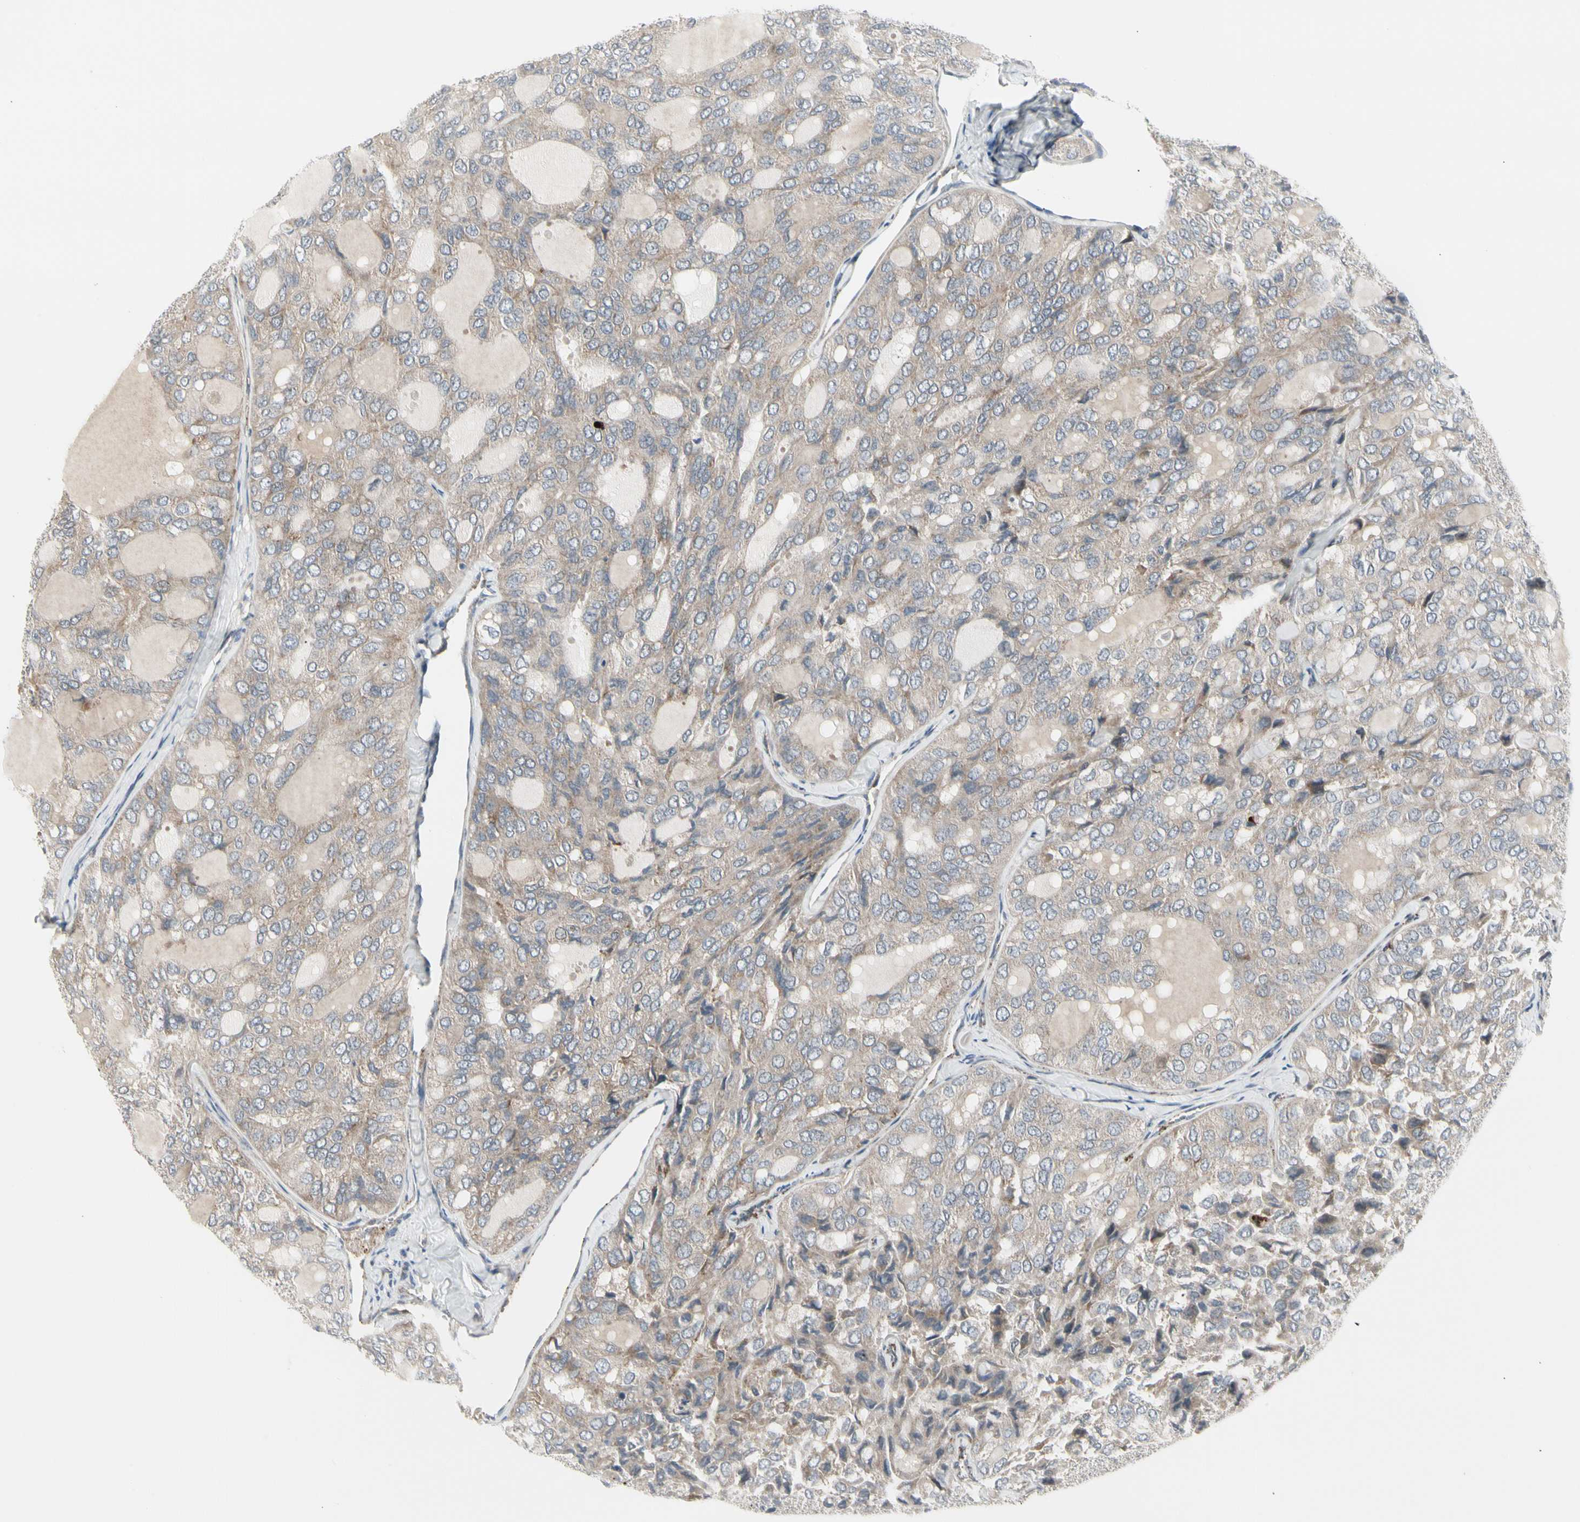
{"staining": {"intensity": "weak", "quantity": "<25%", "location": "cytoplasmic/membranous"}, "tissue": "thyroid cancer", "cell_type": "Tumor cells", "image_type": "cancer", "snomed": [{"axis": "morphology", "description": "Follicular adenoma carcinoma, NOS"}, {"axis": "topography", "description": "Thyroid gland"}], "caption": "The immunohistochemistry image has no significant expression in tumor cells of thyroid cancer (follicular adenoma carcinoma) tissue.", "gene": "GRN", "patient": {"sex": "male", "age": 75}}